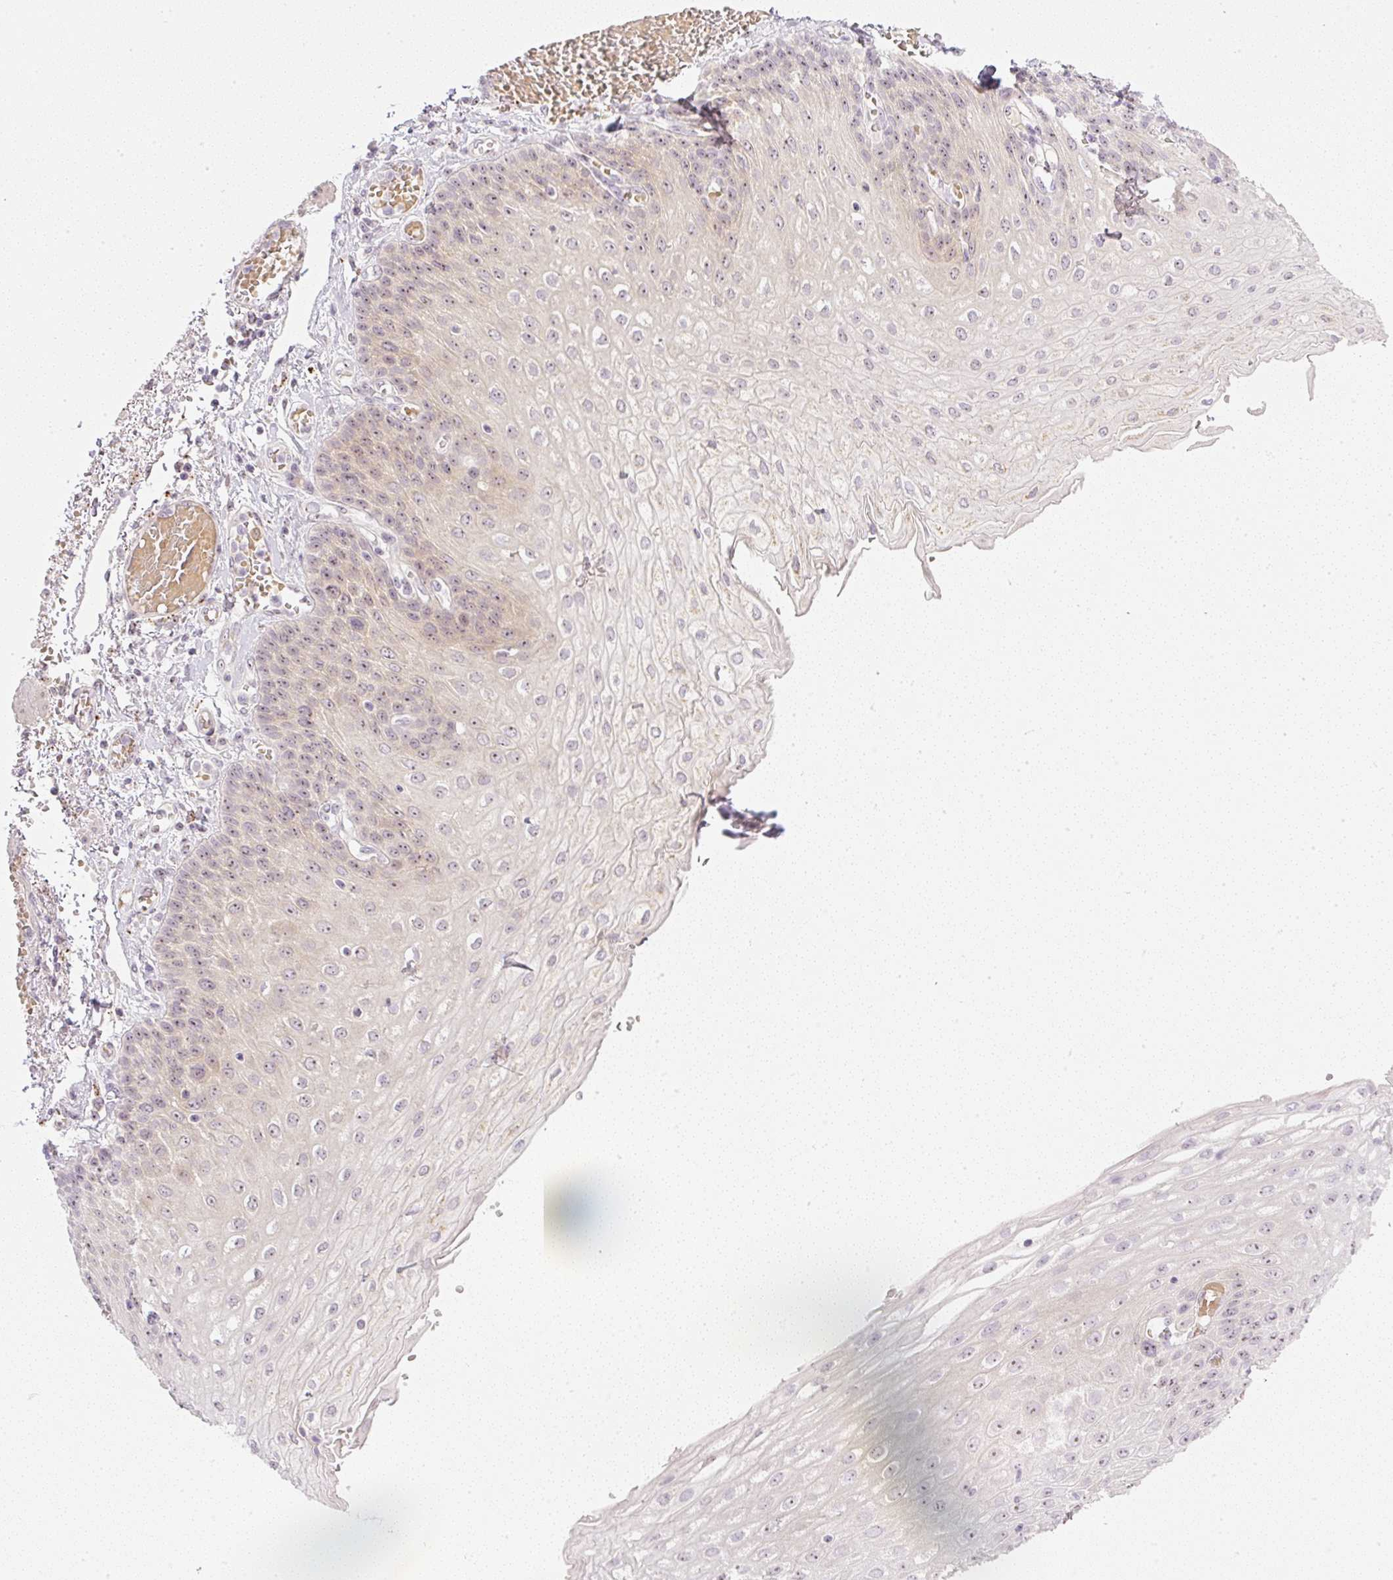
{"staining": {"intensity": "weak", "quantity": "25%-75%", "location": "cytoplasmic/membranous,nuclear"}, "tissue": "esophagus", "cell_type": "Squamous epithelial cells", "image_type": "normal", "snomed": [{"axis": "morphology", "description": "Normal tissue, NOS"}, {"axis": "morphology", "description": "Adenocarcinoma, NOS"}, {"axis": "topography", "description": "Esophagus"}], "caption": "A low amount of weak cytoplasmic/membranous,nuclear positivity is appreciated in about 25%-75% of squamous epithelial cells in unremarkable esophagus. Nuclei are stained in blue.", "gene": "AAR2", "patient": {"sex": "male", "age": 81}}